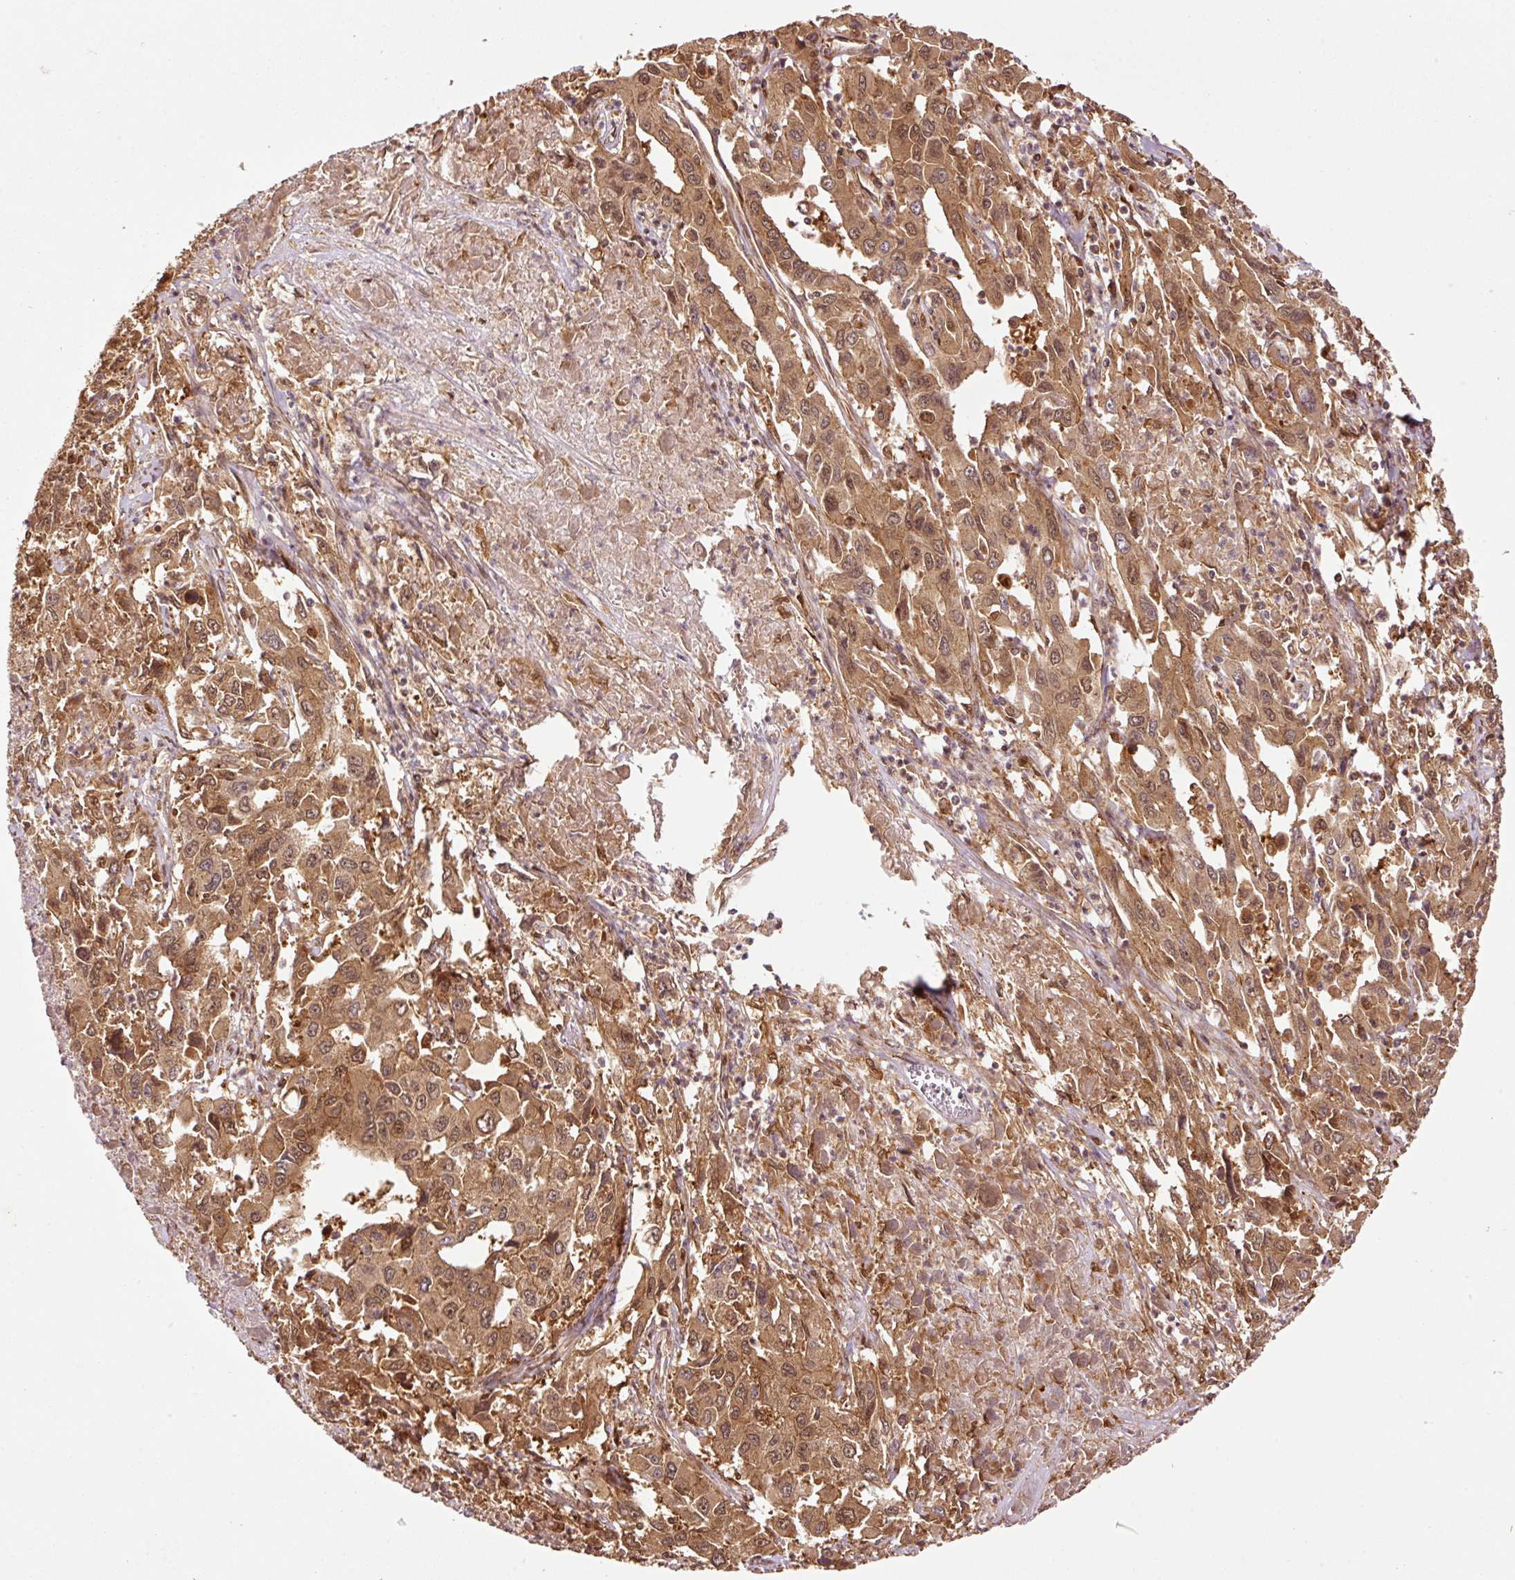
{"staining": {"intensity": "strong", "quantity": ">75%", "location": "cytoplasmic/membranous,nuclear"}, "tissue": "liver cancer", "cell_type": "Tumor cells", "image_type": "cancer", "snomed": [{"axis": "morphology", "description": "Carcinoma, Hepatocellular, NOS"}, {"axis": "topography", "description": "Liver"}], "caption": "An immunohistochemistry (IHC) photomicrograph of tumor tissue is shown. Protein staining in brown labels strong cytoplasmic/membranous and nuclear positivity in liver cancer within tumor cells.", "gene": "OXER1", "patient": {"sex": "male", "age": 63}}